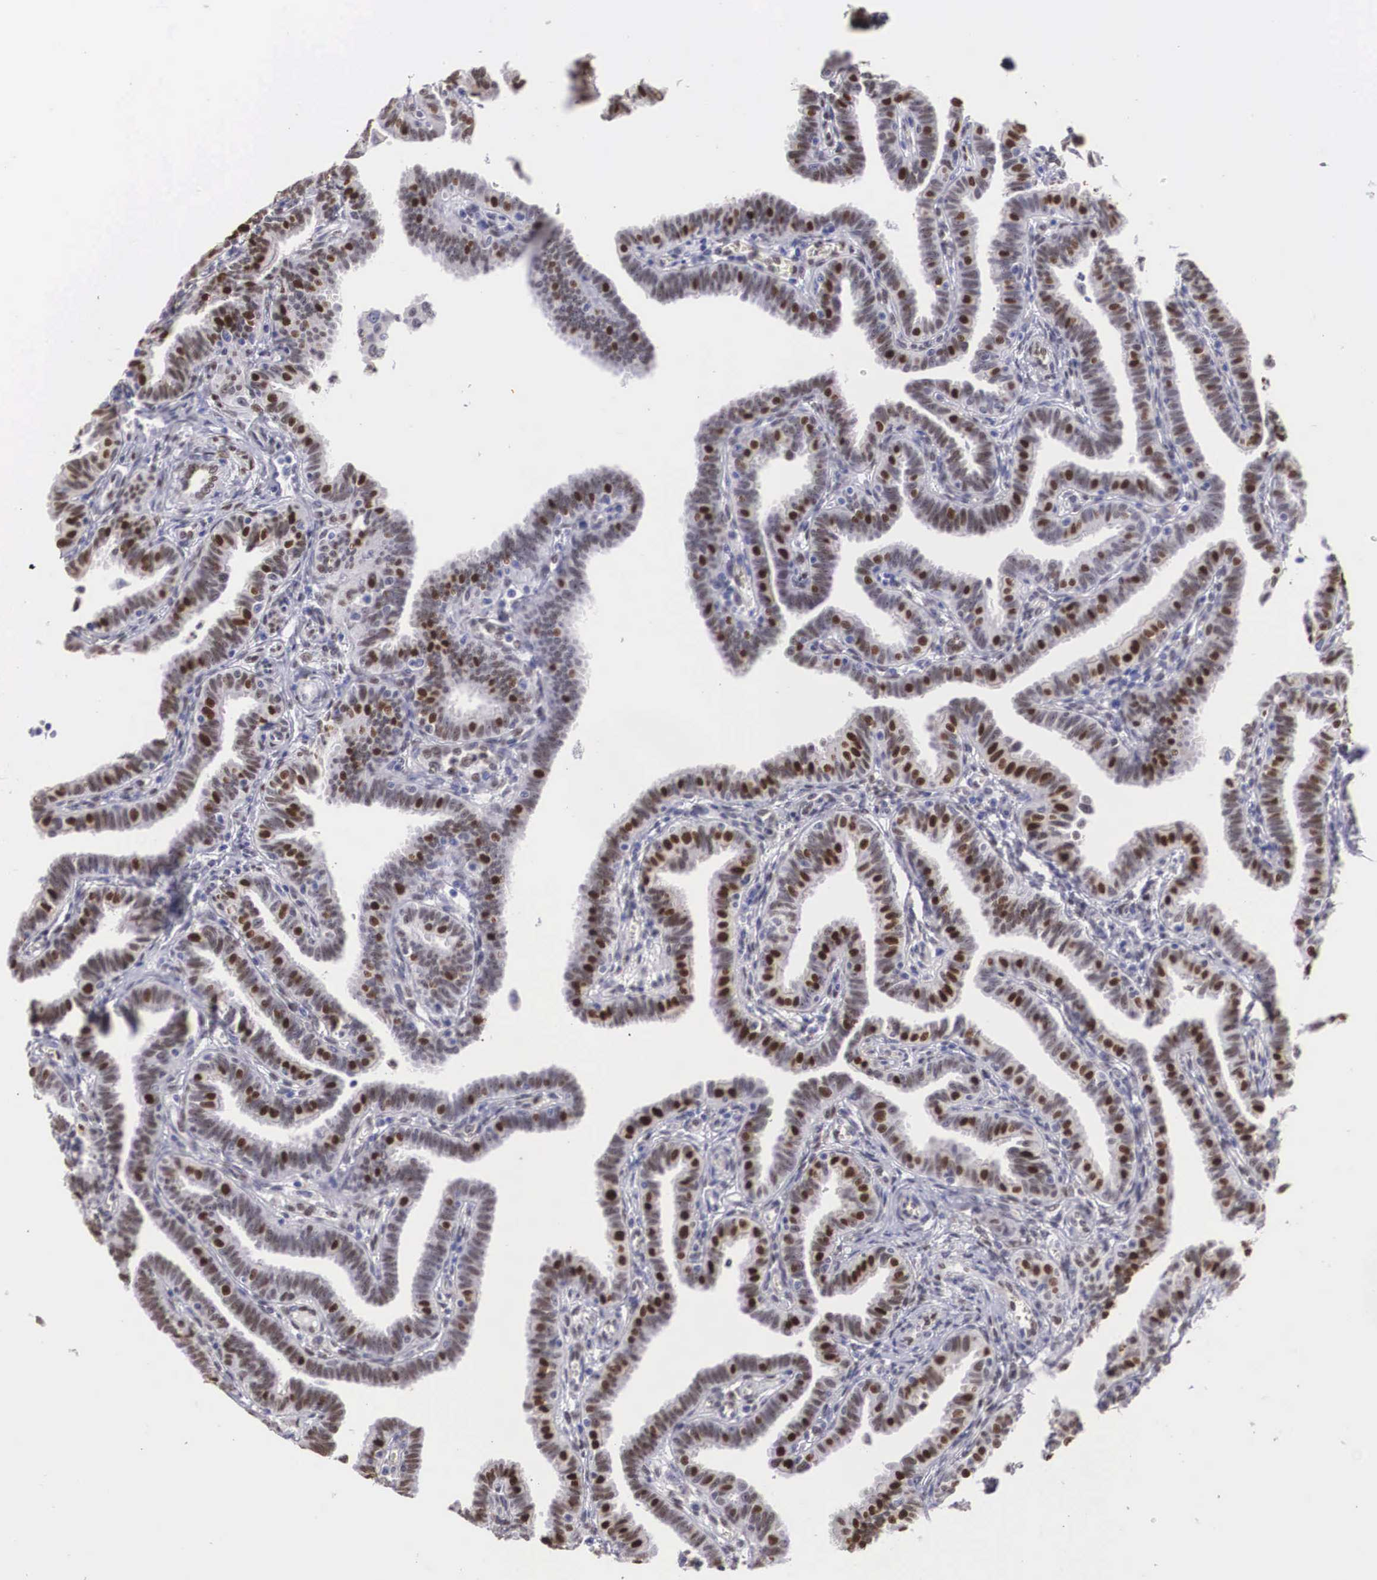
{"staining": {"intensity": "strong", "quantity": ">75%", "location": "nuclear"}, "tissue": "fallopian tube", "cell_type": "Glandular cells", "image_type": "normal", "snomed": [{"axis": "morphology", "description": "Normal tissue, NOS"}, {"axis": "topography", "description": "Fallopian tube"}], "caption": "Protein expression analysis of unremarkable fallopian tube reveals strong nuclear staining in about >75% of glandular cells.", "gene": "HMGN5", "patient": {"sex": "female", "age": 41}}